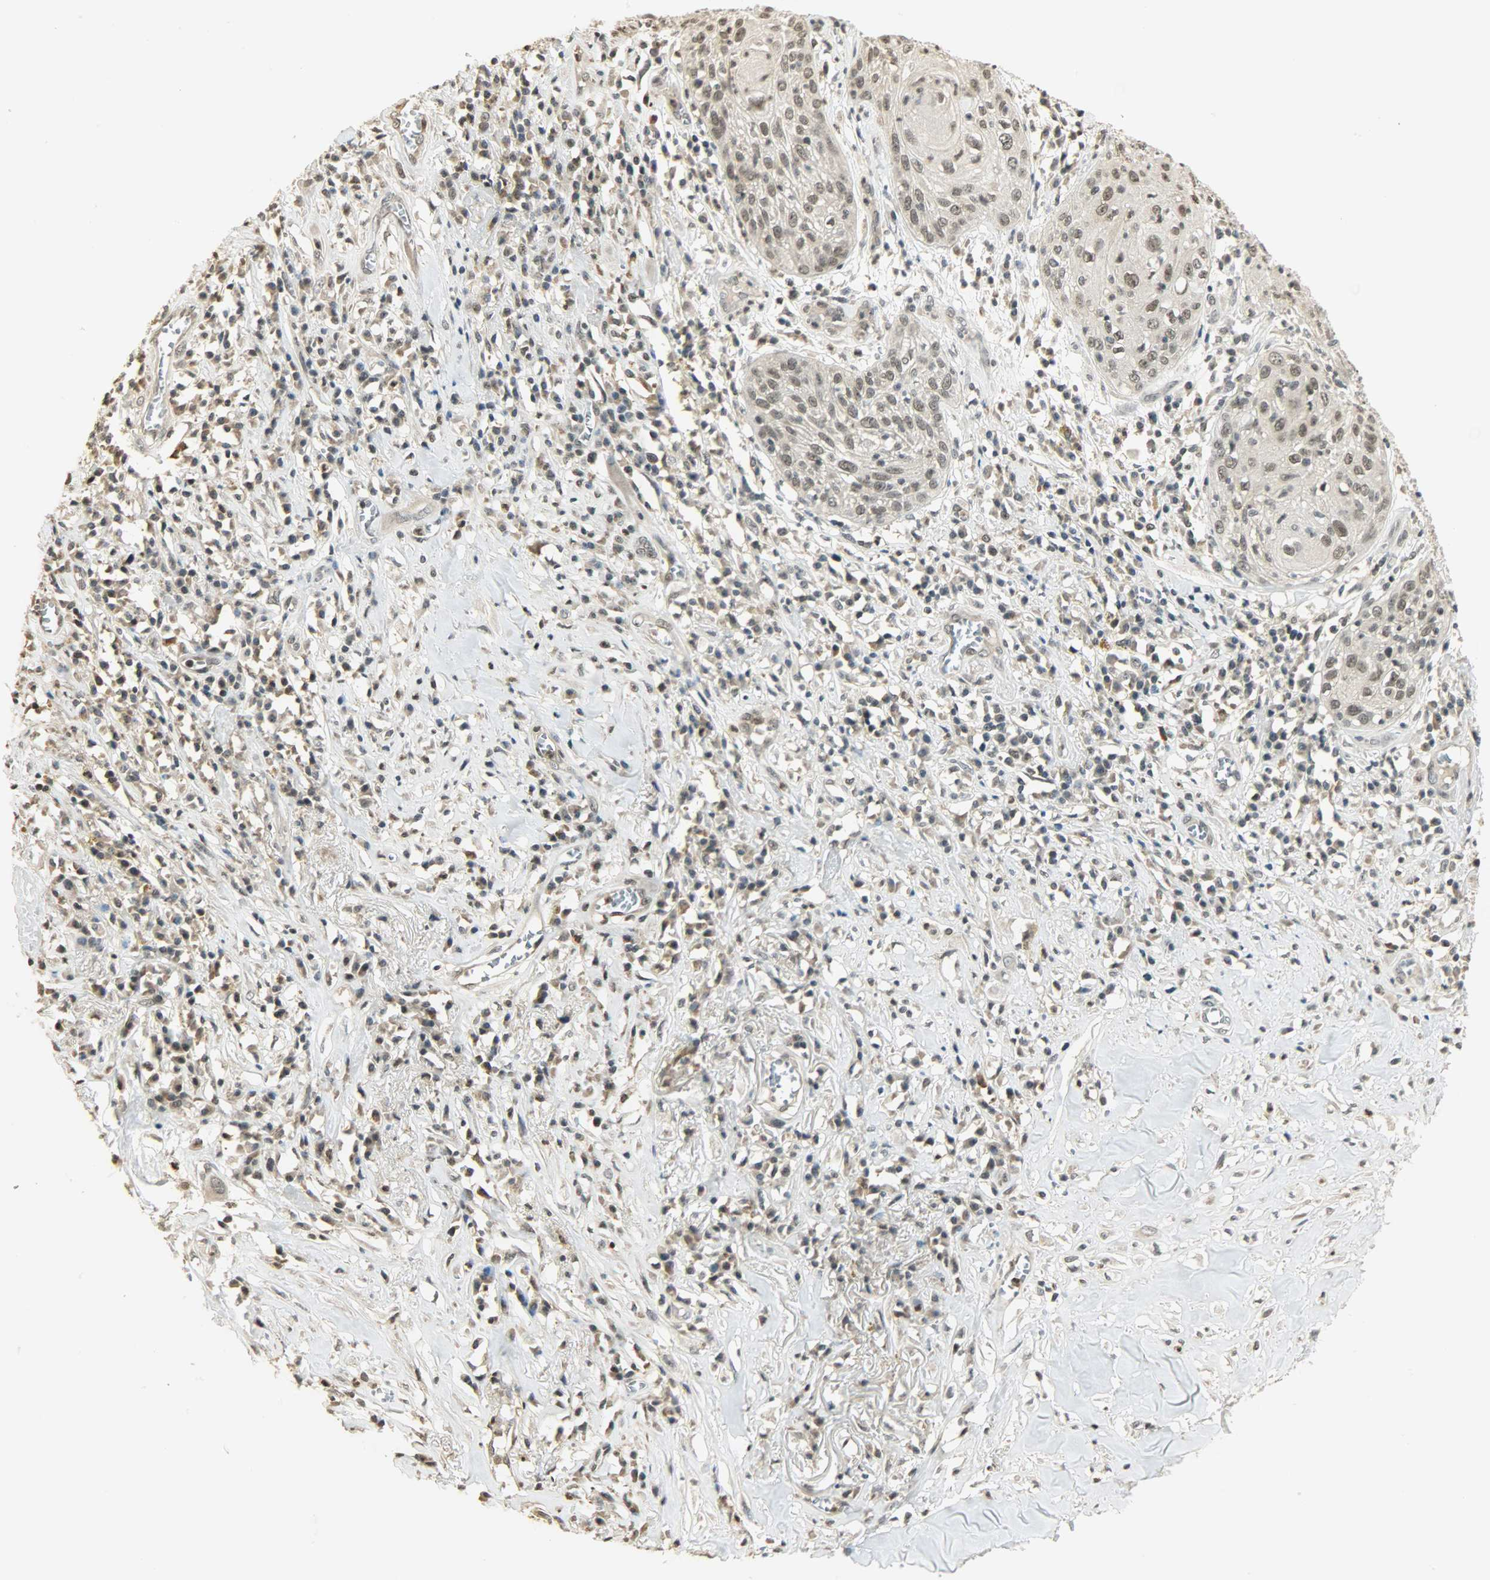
{"staining": {"intensity": "weak", "quantity": "25%-75%", "location": "nuclear"}, "tissue": "skin cancer", "cell_type": "Tumor cells", "image_type": "cancer", "snomed": [{"axis": "morphology", "description": "Squamous cell carcinoma, NOS"}, {"axis": "topography", "description": "Skin"}], "caption": "IHC histopathology image of human squamous cell carcinoma (skin) stained for a protein (brown), which displays low levels of weak nuclear positivity in about 25%-75% of tumor cells.", "gene": "SMARCA5", "patient": {"sex": "male", "age": 65}}